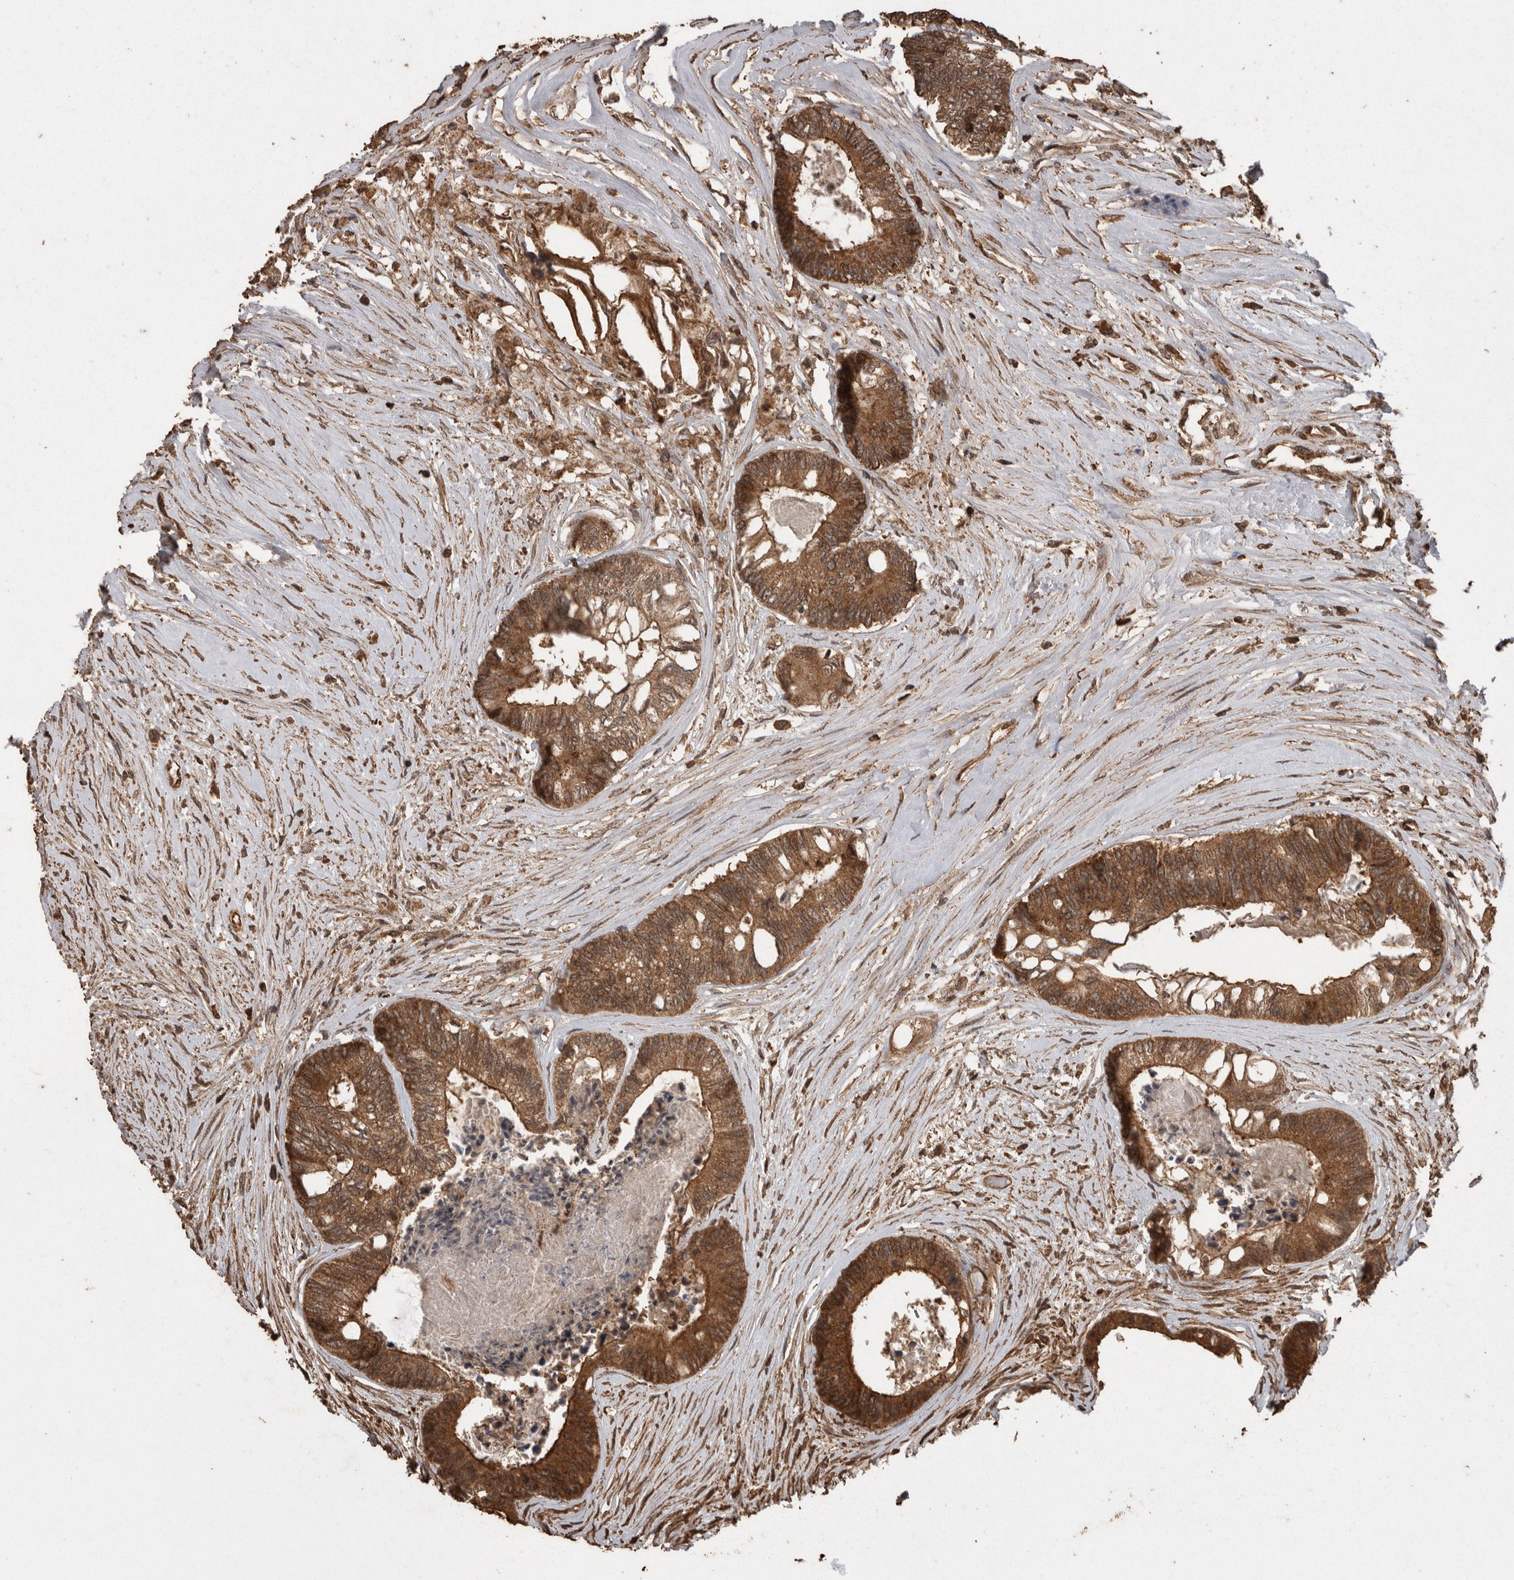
{"staining": {"intensity": "strong", "quantity": ">75%", "location": "cytoplasmic/membranous"}, "tissue": "colorectal cancer", "cell_type": "Tumor cells", "image_type": "cancer", "snomed": [{"axis": "morphology", "description": "Adenocarcinoma, NOS"}, {"axis": "topography", "description": "Rectum"}], "caption": "Immunohistochemical staining of colorectal cancer (adenocarcinoma) reveals high levels of strong cytoplasmic/membranous positivity in about >75% of tumor cells. (Brightfield microscopy of DAB IHC at high magnification).", "gene": "PINK1", "patient": {"sex": "male", "age": 63}}